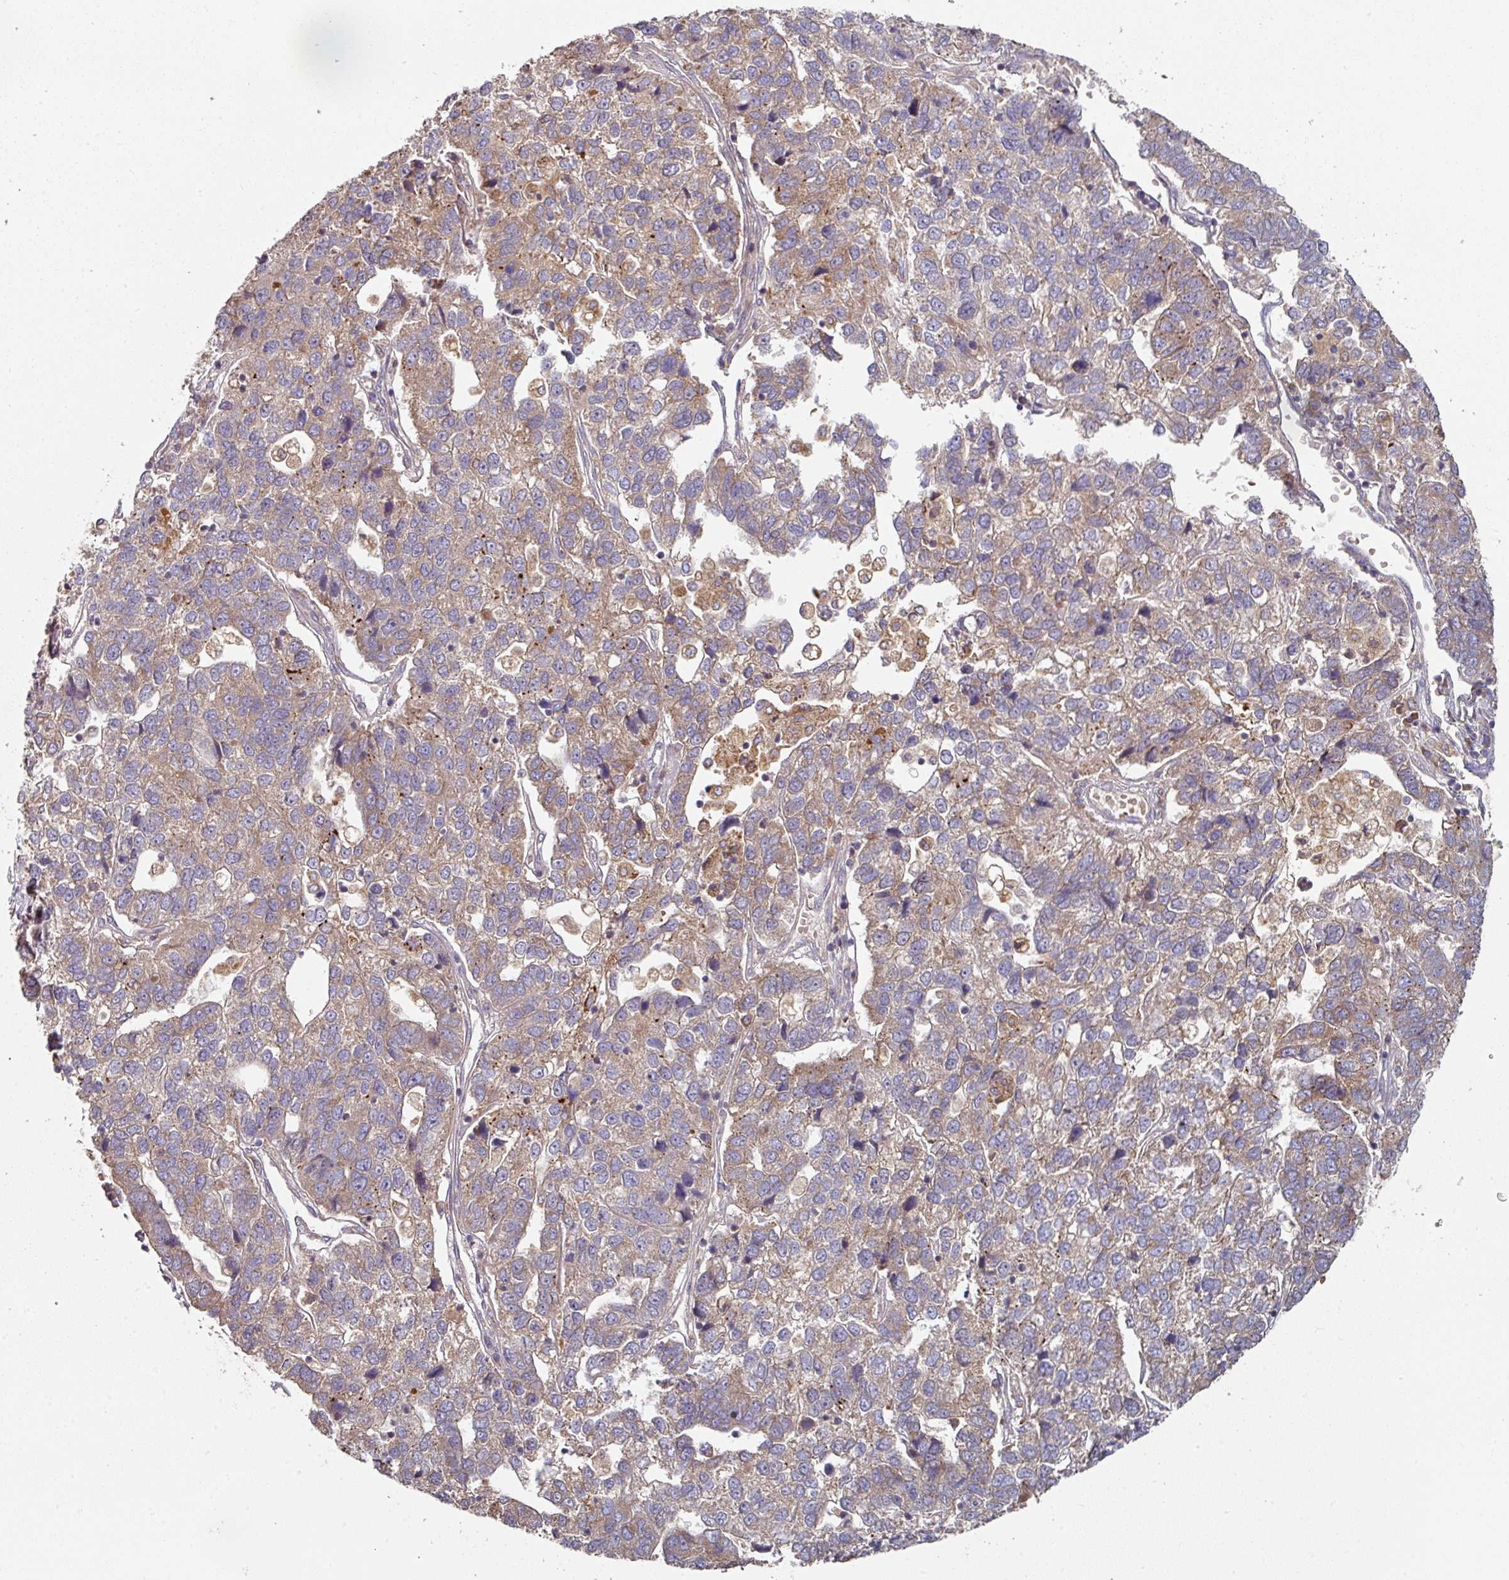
{"staining": {"intensity": "weak", "quantity": "25%-75%", "location": "cytoplasmic/membranous"}, "tissue": "pancreatic cancer", "cell_type": "Tumor cells", "image_type": "cancer", "snomed": [{"axis": "morphology", "description": "Adenocarcinoma, NOS"}, {"axis": "topography", "description": "Pancreas"}], "caption": "Protein expression by immunohistochemistry (IHC) shows weak cytoplasmic/membranous staining in about 25%-75% of tumor cells in pancreatic cancer.", "gene": "DNAJC7", "patient": {"sex": "female", "age": 61}}